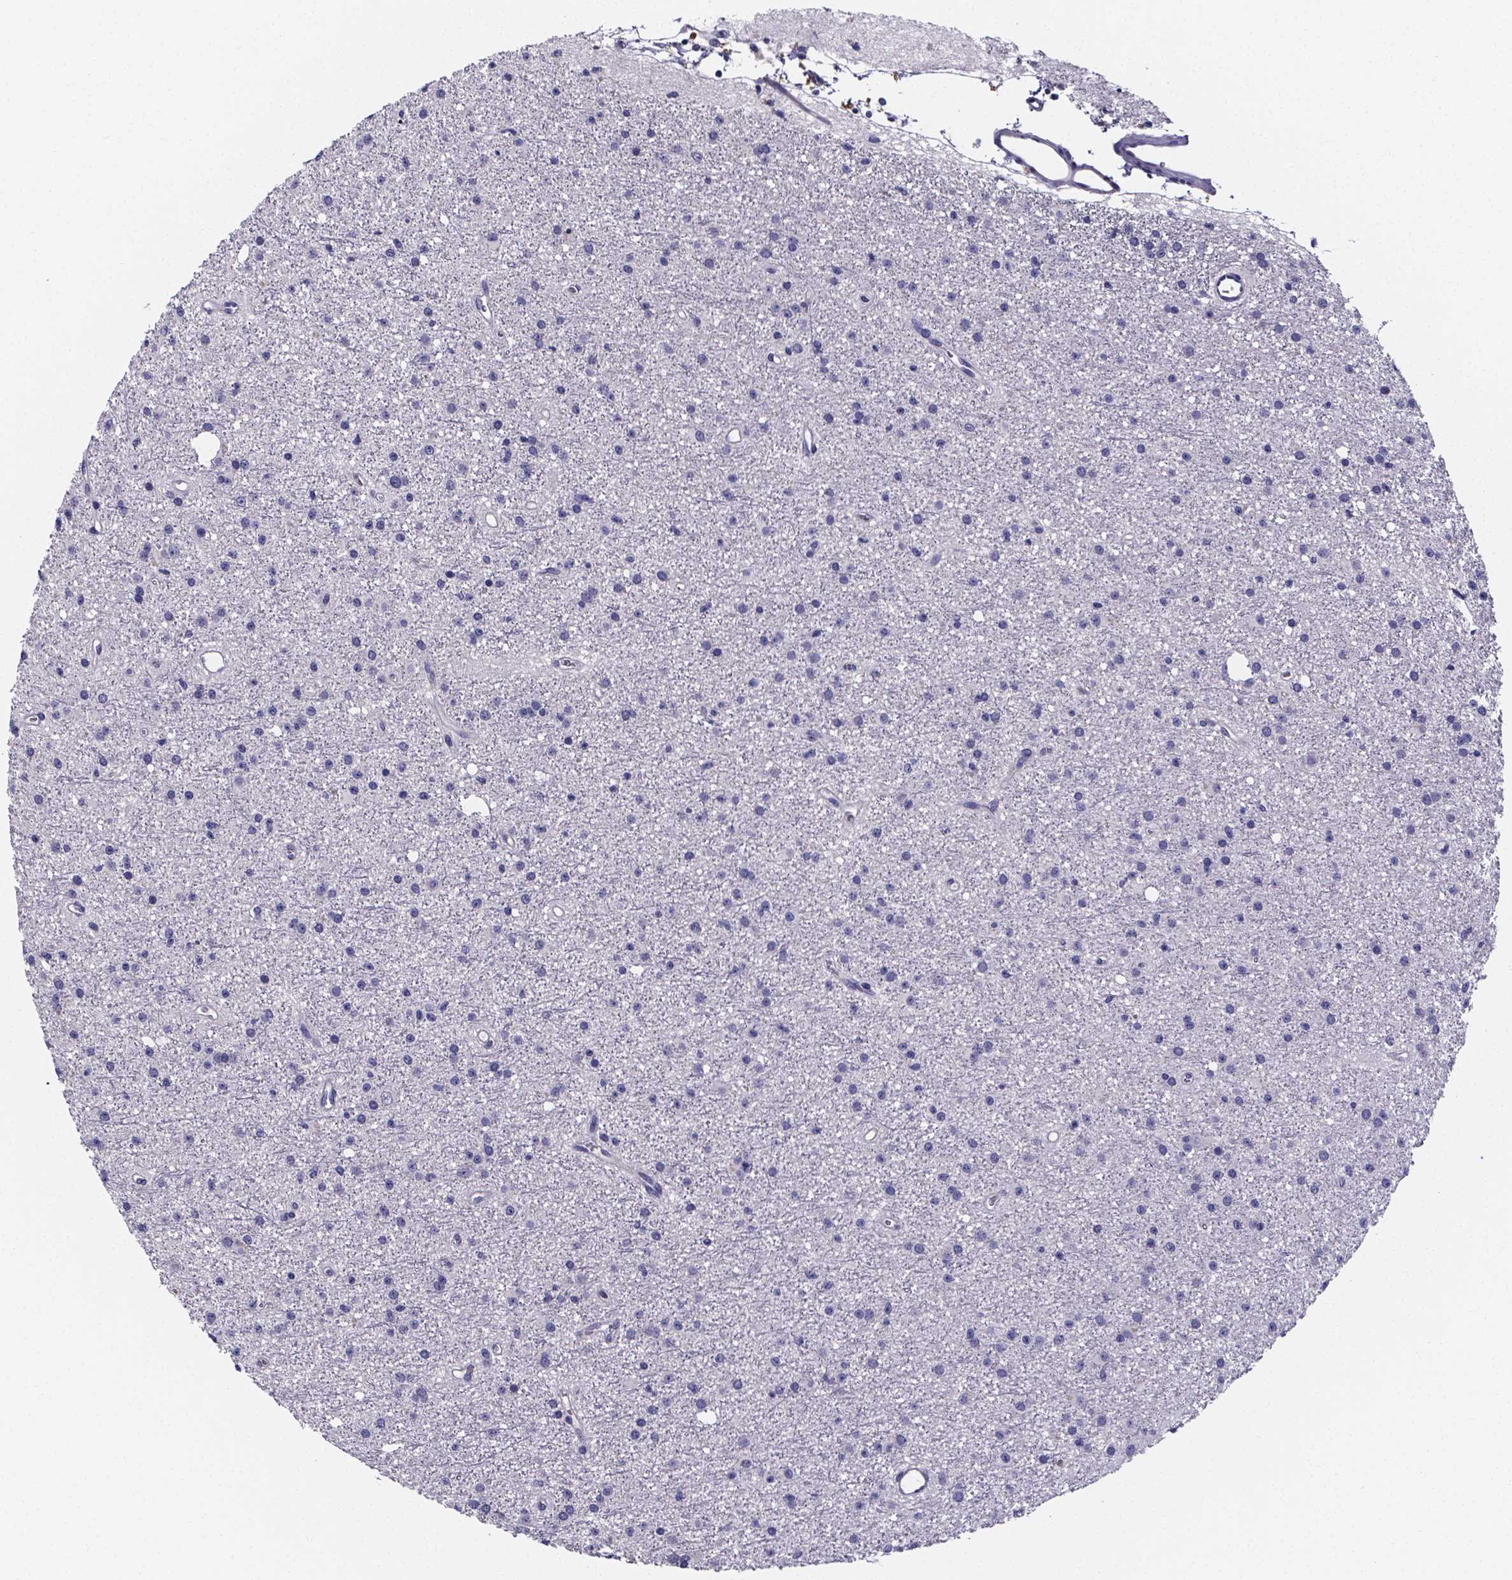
{"staining": {"intensity": "negative", "quantity": "none", "location": "none"}, "tissue": "glioma", "cell_type": "Tumor cells", "image_type": "cancer", "snomed": [{"axis": "morphology", "description": "Glioma, malignant, Low grade"}, {"axis": "topography", "description": "Brain"}], "caption": "The image demonstrates no significant staining in tumor cells of low-grade glioma (malignant).", "gene": "IZUMO1", "patient": {"sex": "male", "age": 27}}